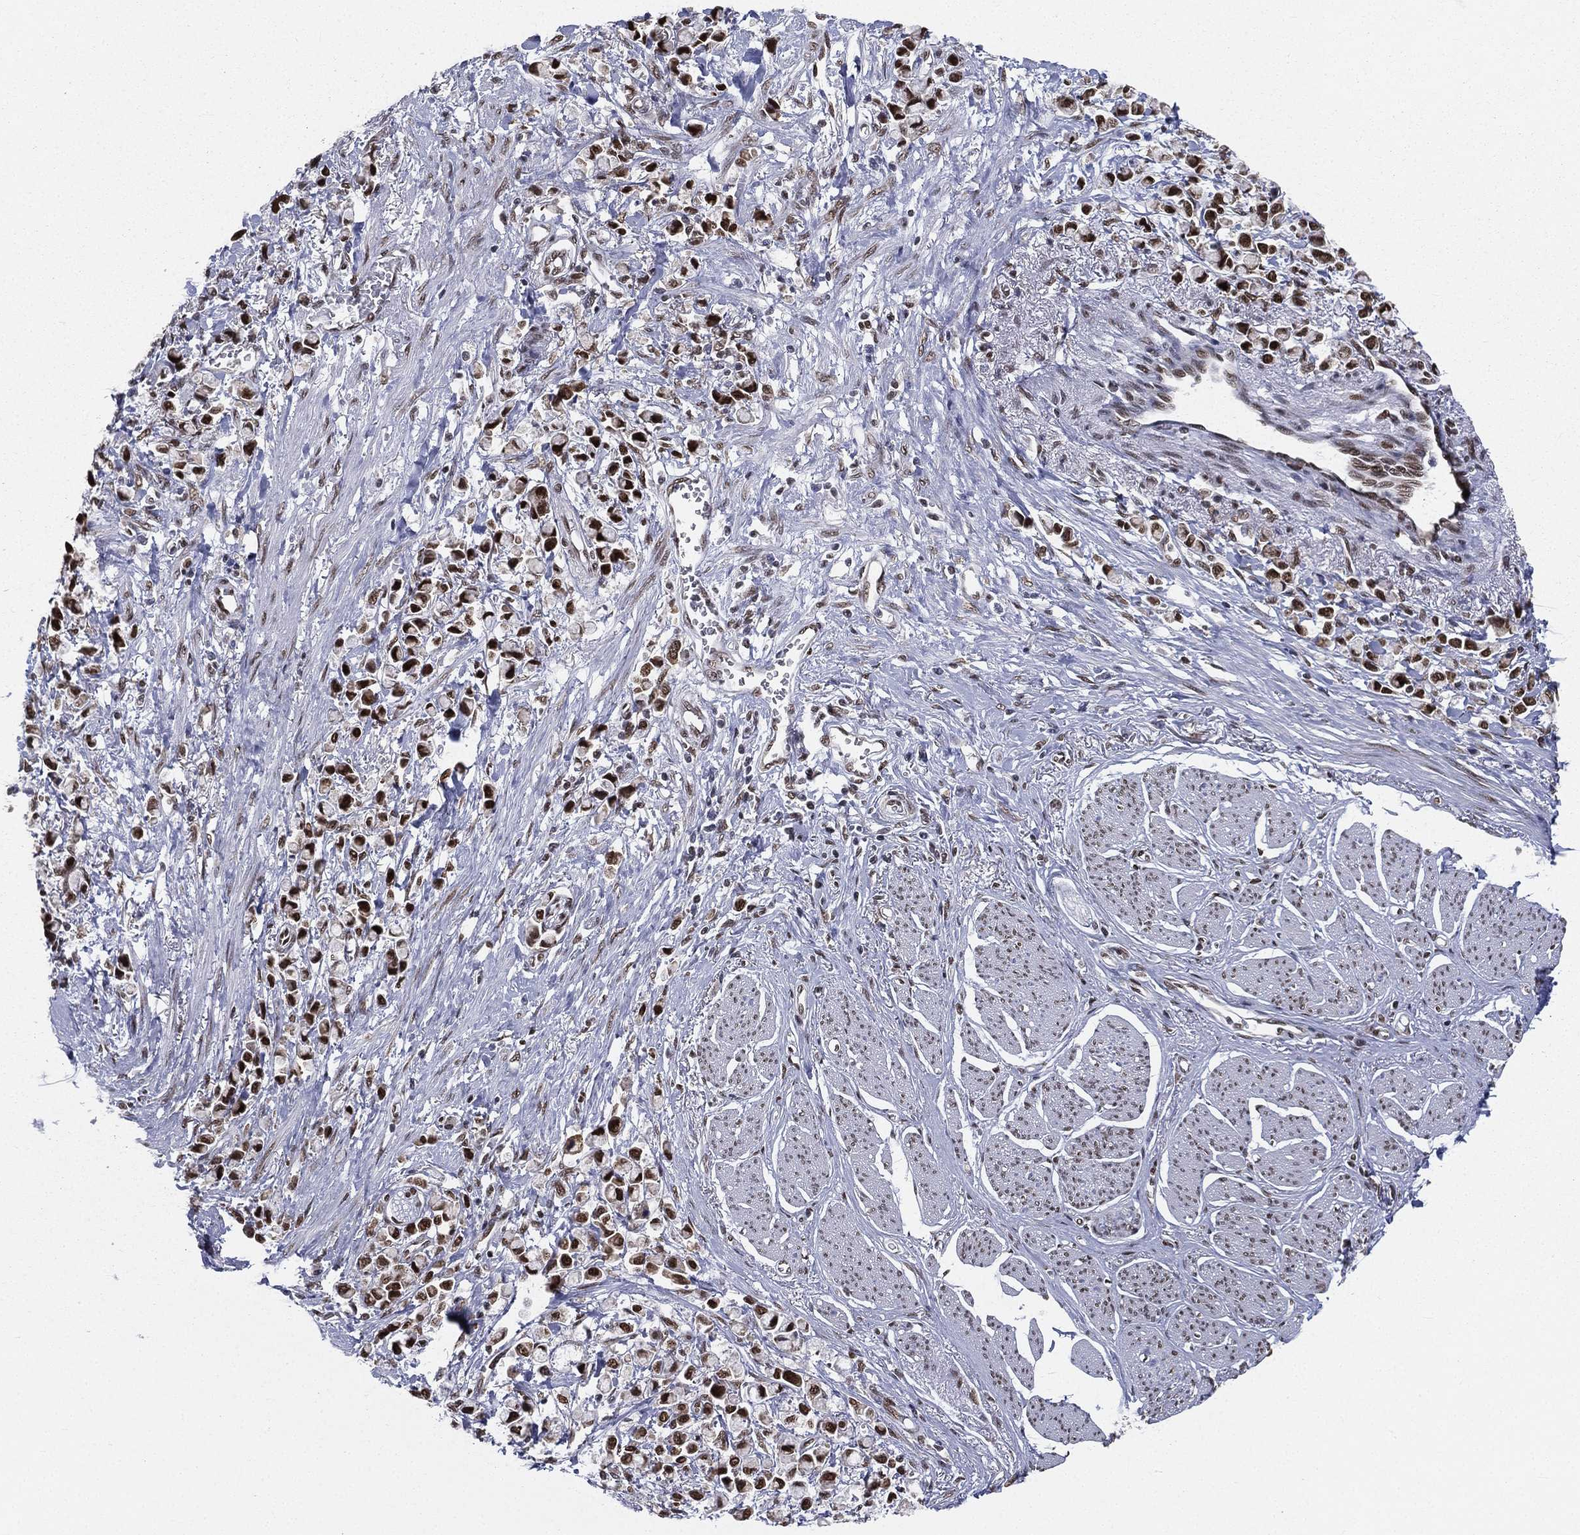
{"staining": {"intensity": "strong", "quantity": ">75%", "location": "nuclear"}, "tissue": "stomach cancer", "cell_type": "Tumor cells", "image_type": "cancer", "snomed": [{"axis": "morphology", "description": "Adenocarcinoma, NOS"}, {"axis": "topography", "description": "Stomach"}], "caption": "This image reveals IHC staining of human stomach cancer, with high strong nuclear staining in about >75% of tumor cells.", "gene": "FUBP3", "patient": {"sex": "female", "age": 81}}